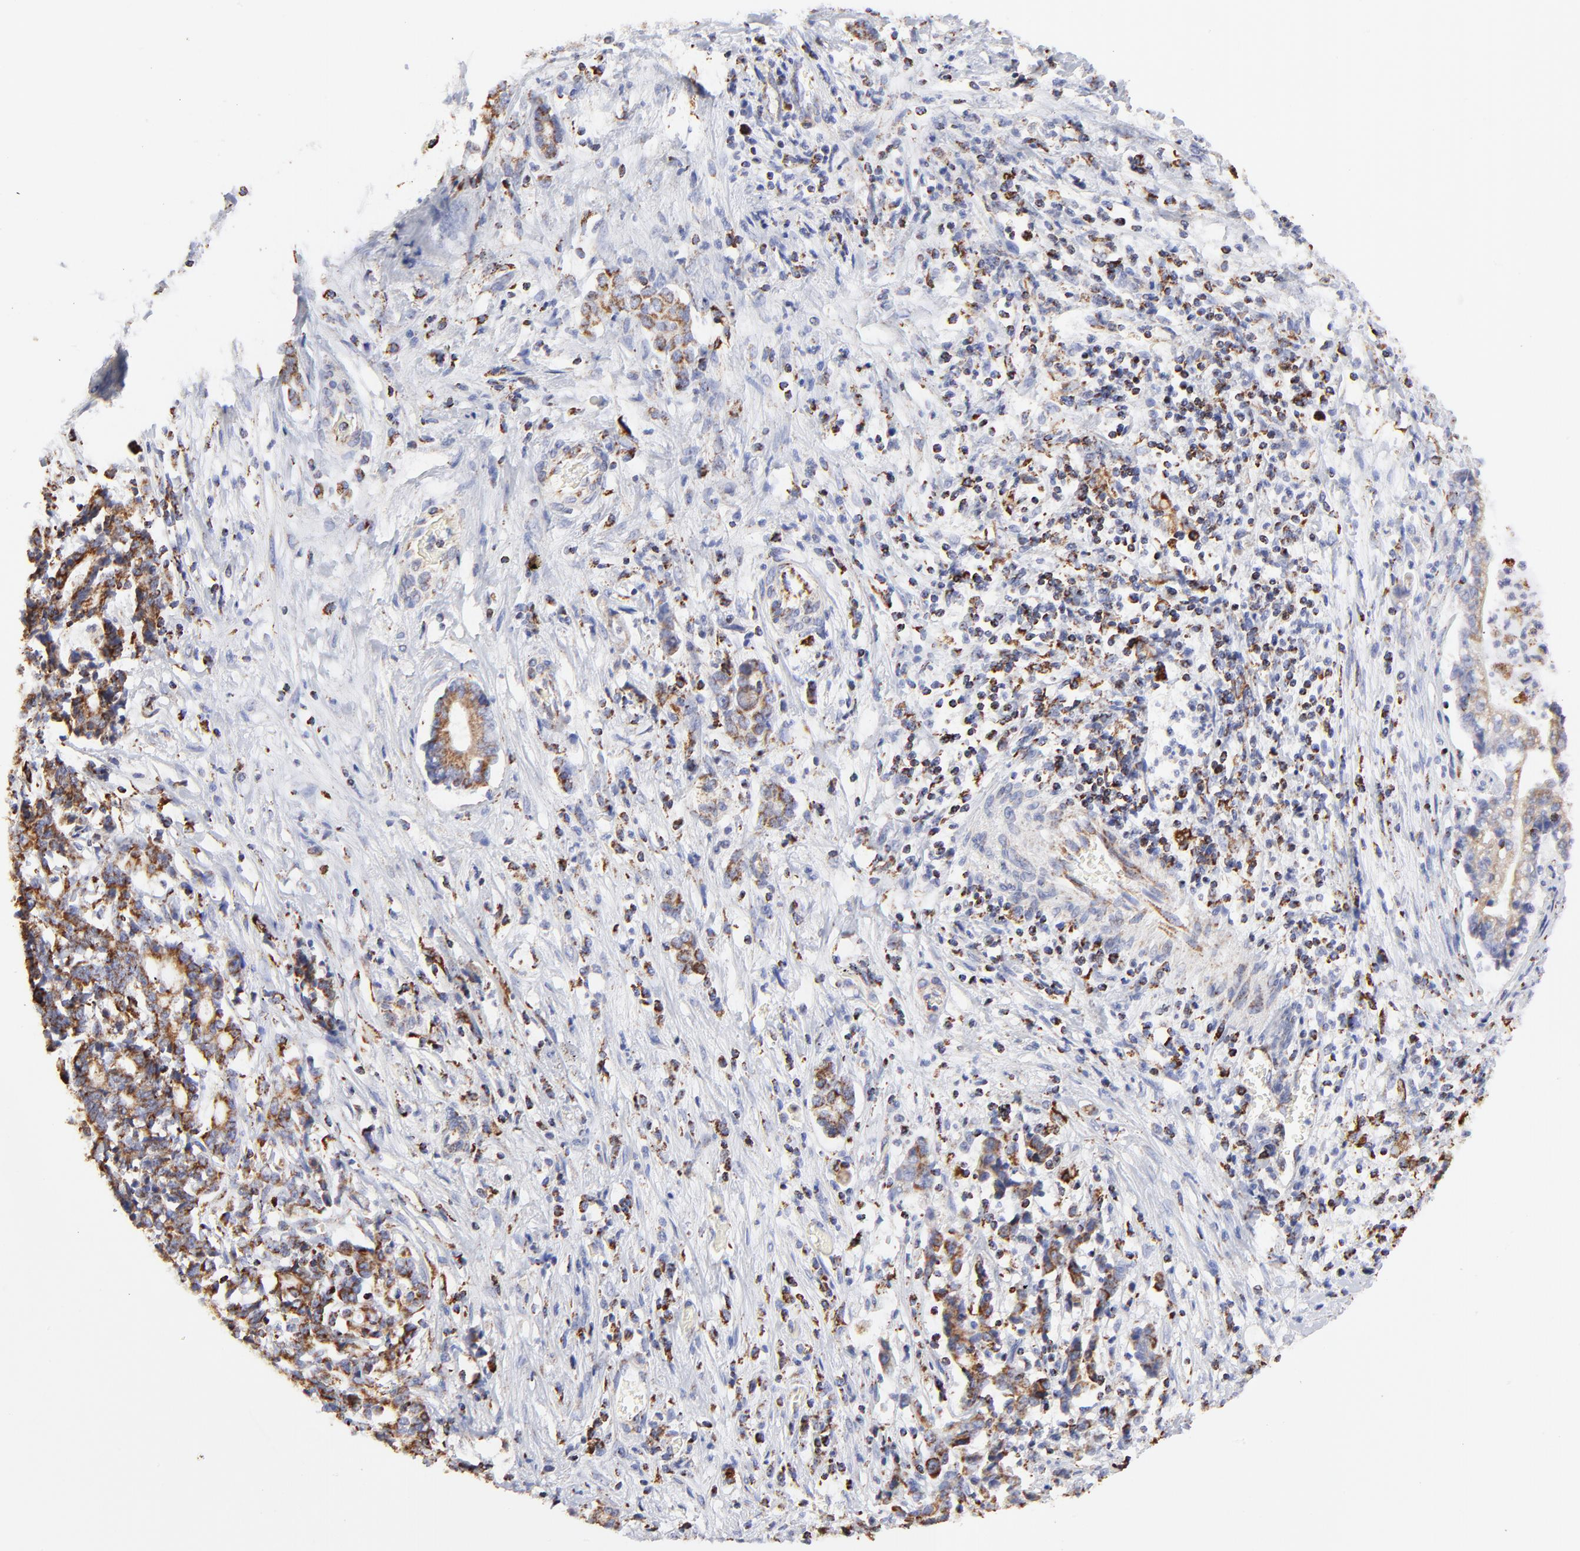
{"staining": {"intensity": "moderate", "quantity": ">75%", "location": "cytoplasmic/membranous"}, "tissue": "liver cancer", "cell_type": "Tumor cells", "image_type": "cancer", "snomed": [{"axis": "morphology", "description": "Cholangiocarcinoma"}, {"axis": "topography", "description": "Liver"}], "caption": "Immunohistochemical staining of human liver cancer (cholangiocarcinoma) exhibits medium levels of moderate cytoplasmic/membranous staining in approximately >75% of tumor cells.", "gene": "COX4I1", "patient": {"sex": "male", "age": 57}}